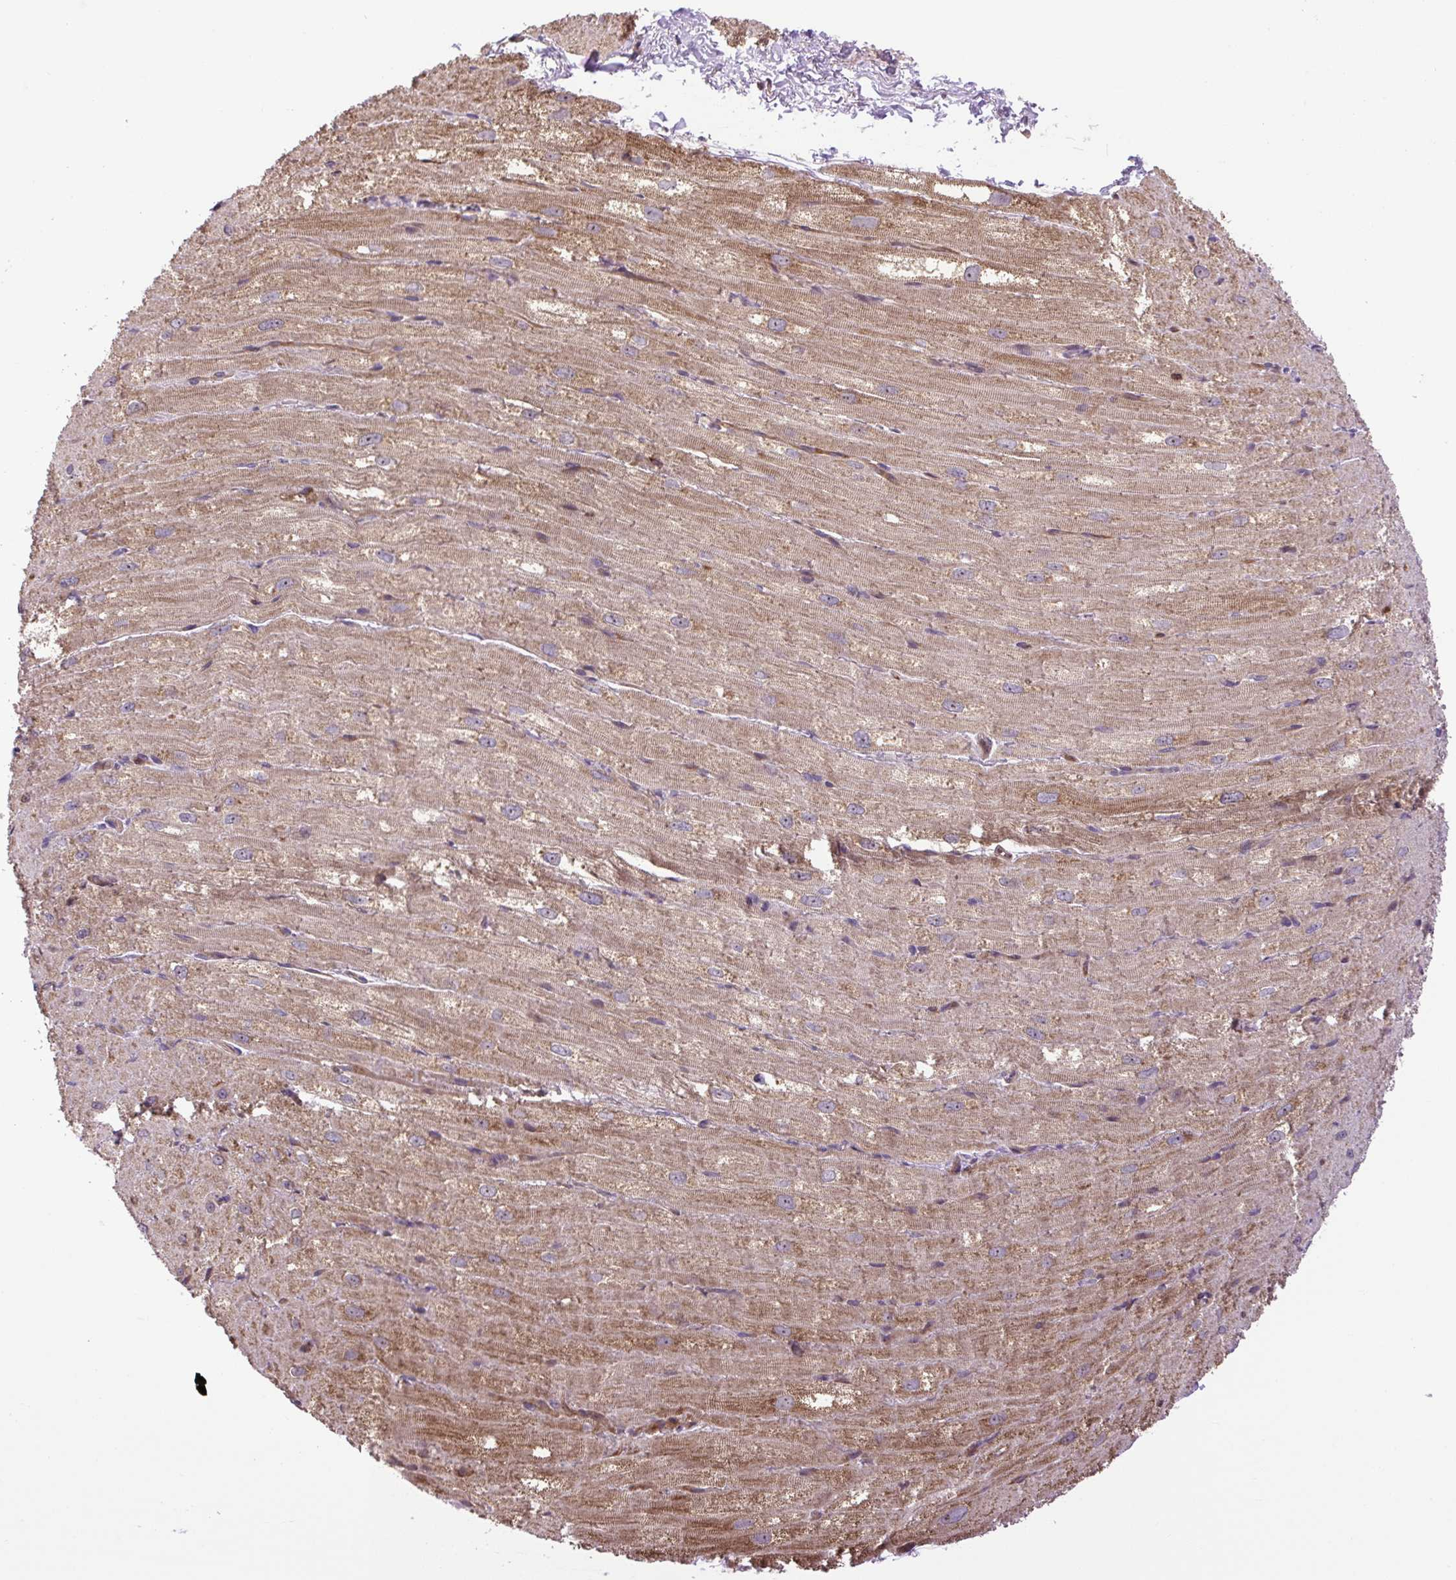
{"staining": {"intensity": "moderate", "quantity": "25%-75%", "location": "cytoplasmic/membranous"}, "tissue": "heart muscle", "cell_type": "Cardiomyocytes", "image_type": "normal", "snomed": [{"axis": "morphology", "description": "Normal tissue, NOS"}, {"axis": "topography", "description": "Heart"}], "caption": "IHC (DAB) staining of normal heart muscle displays moderate cytoplasmic/membranous protein positivity in approximately 25%-75% of cardiomyocytes.", "gene": "PLCG1", "patient": {"sex": "male", "age": 62}}